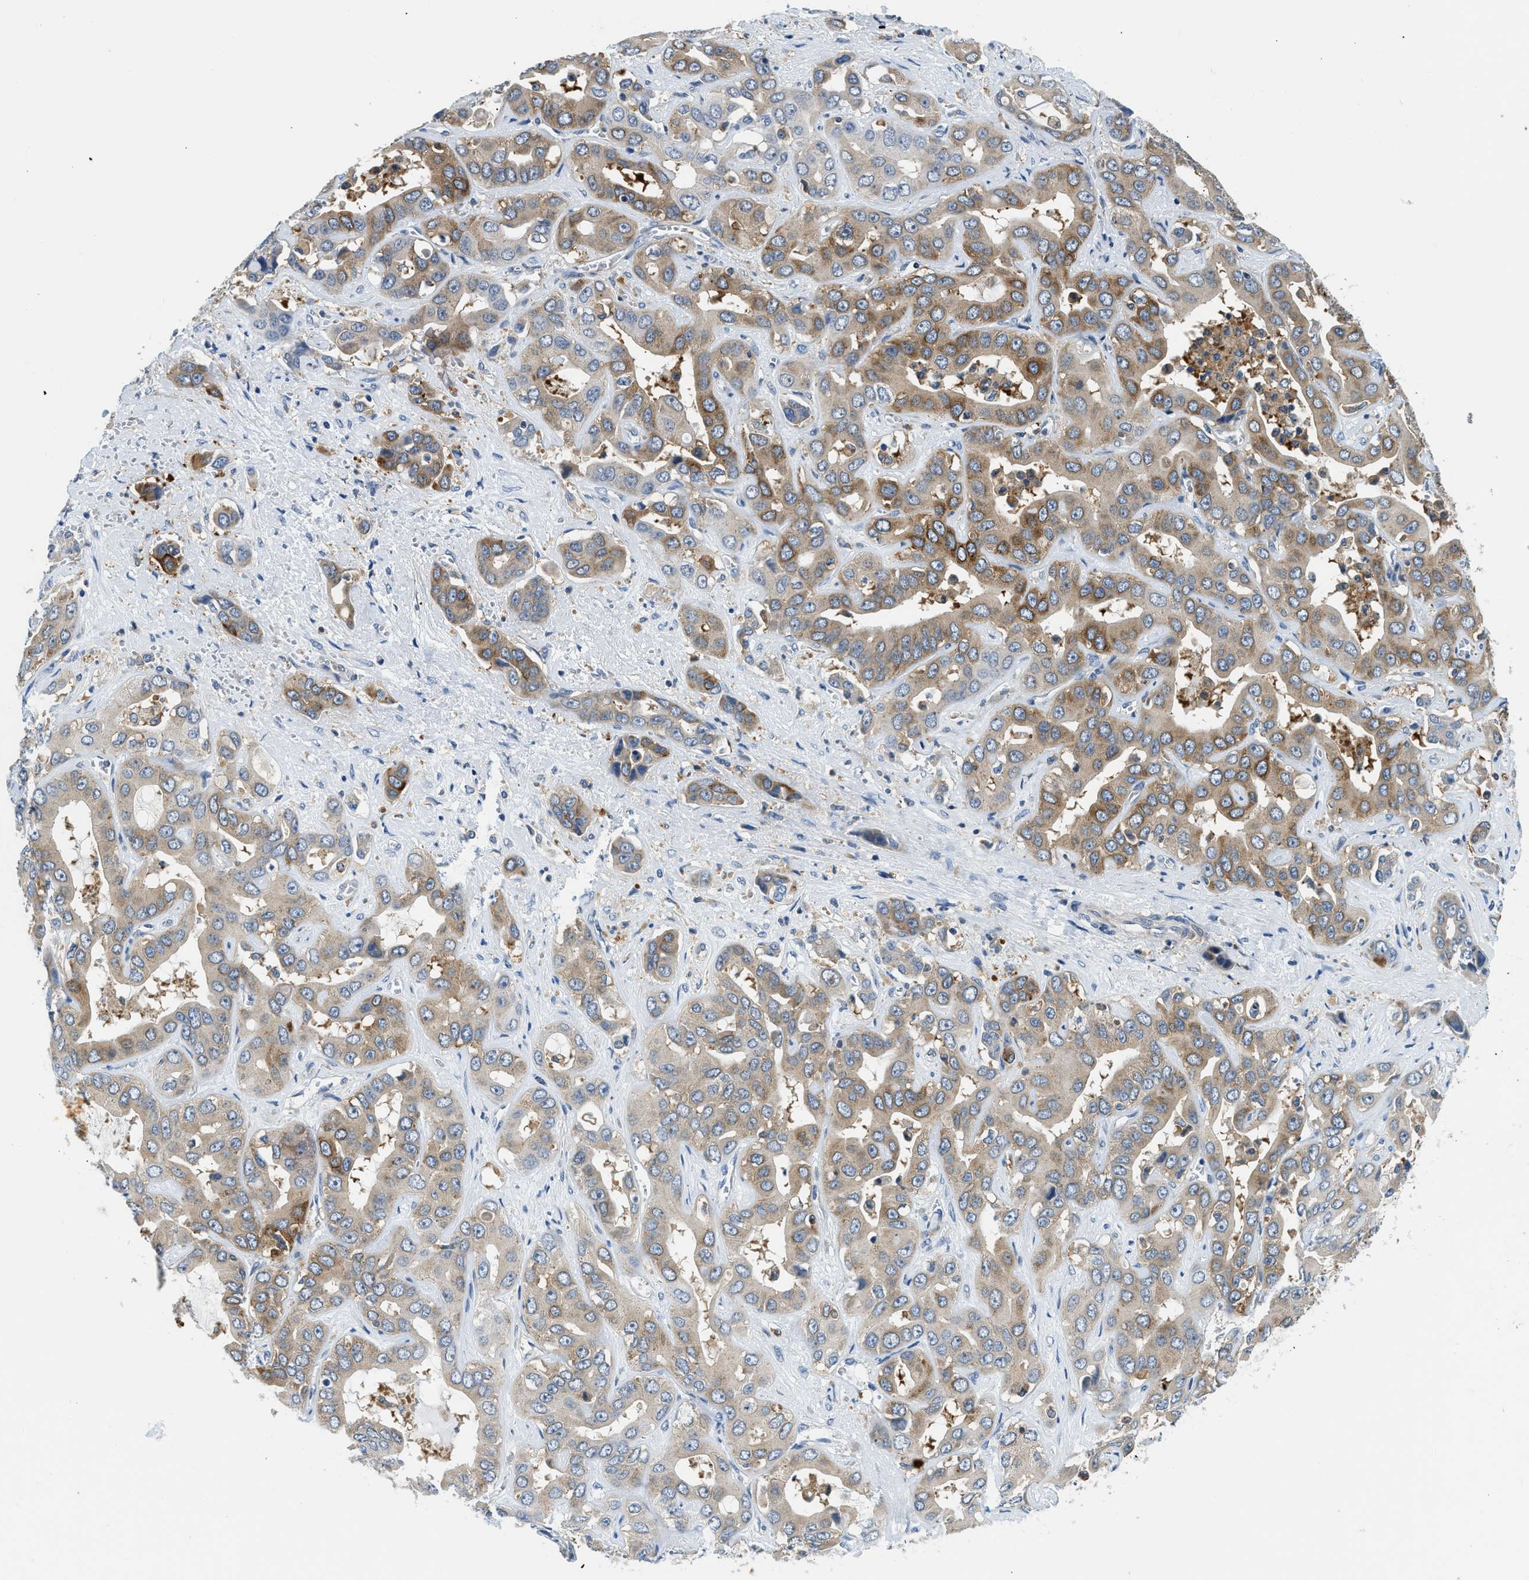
{"staining": {"intensity": "moderate", "quantity": ">75%", "location": "cytoplasmic/membranous"}, "tissue": "liver cancer", "cell_type": "Tumor cells", "image_type": "cancer", "snomed": [{"axis": "morphology", "description": "Cholangiocarcinoma"}, {"axis": "topography", "description": "Liver"}], "caption": "Liver cancer stained for a protein displays moderate cytoplasmic/membranous positivity in tumor cells.", "gene": "LPIN2", "patient": {"sex": "female", "age": 52}}